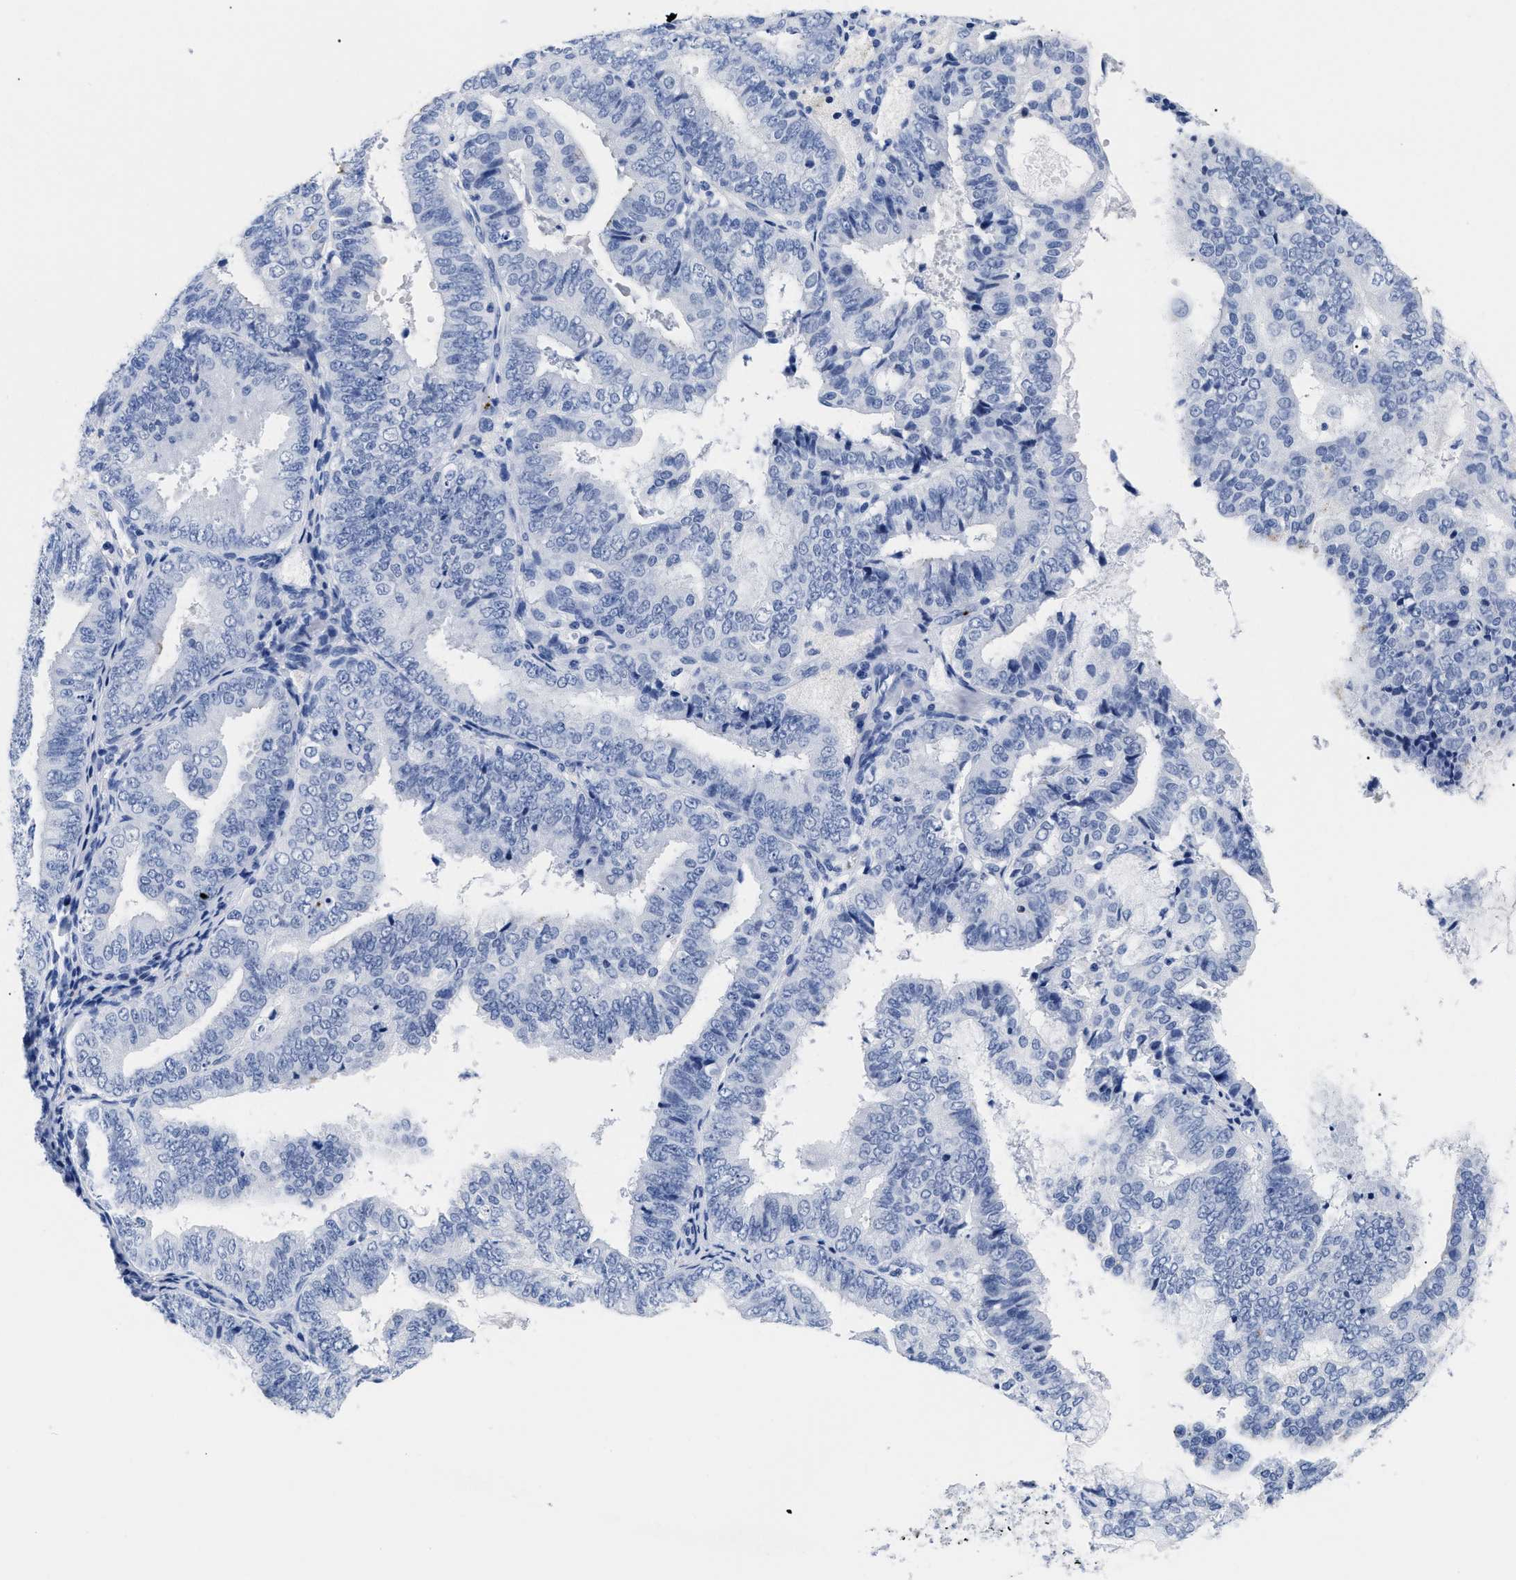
{"staining": {"intensity": "negative", "quantity": "none", "location": "none"}, "tissue": "endometrial cancer", "cell_type": "Tumor cells", "image_type": "cancer", "snomed": [{"axis": "morphology", "description": "Adenocarcinoma, NOS"}, {"axis": "topography", "description": "Endometrium"}], "caption": "Tumor cells are negative for protein expression in human endometrial cancer (adenocarcinoma).", "gene": "TREML1", "patient": {"sex": "female", "age": 63}}